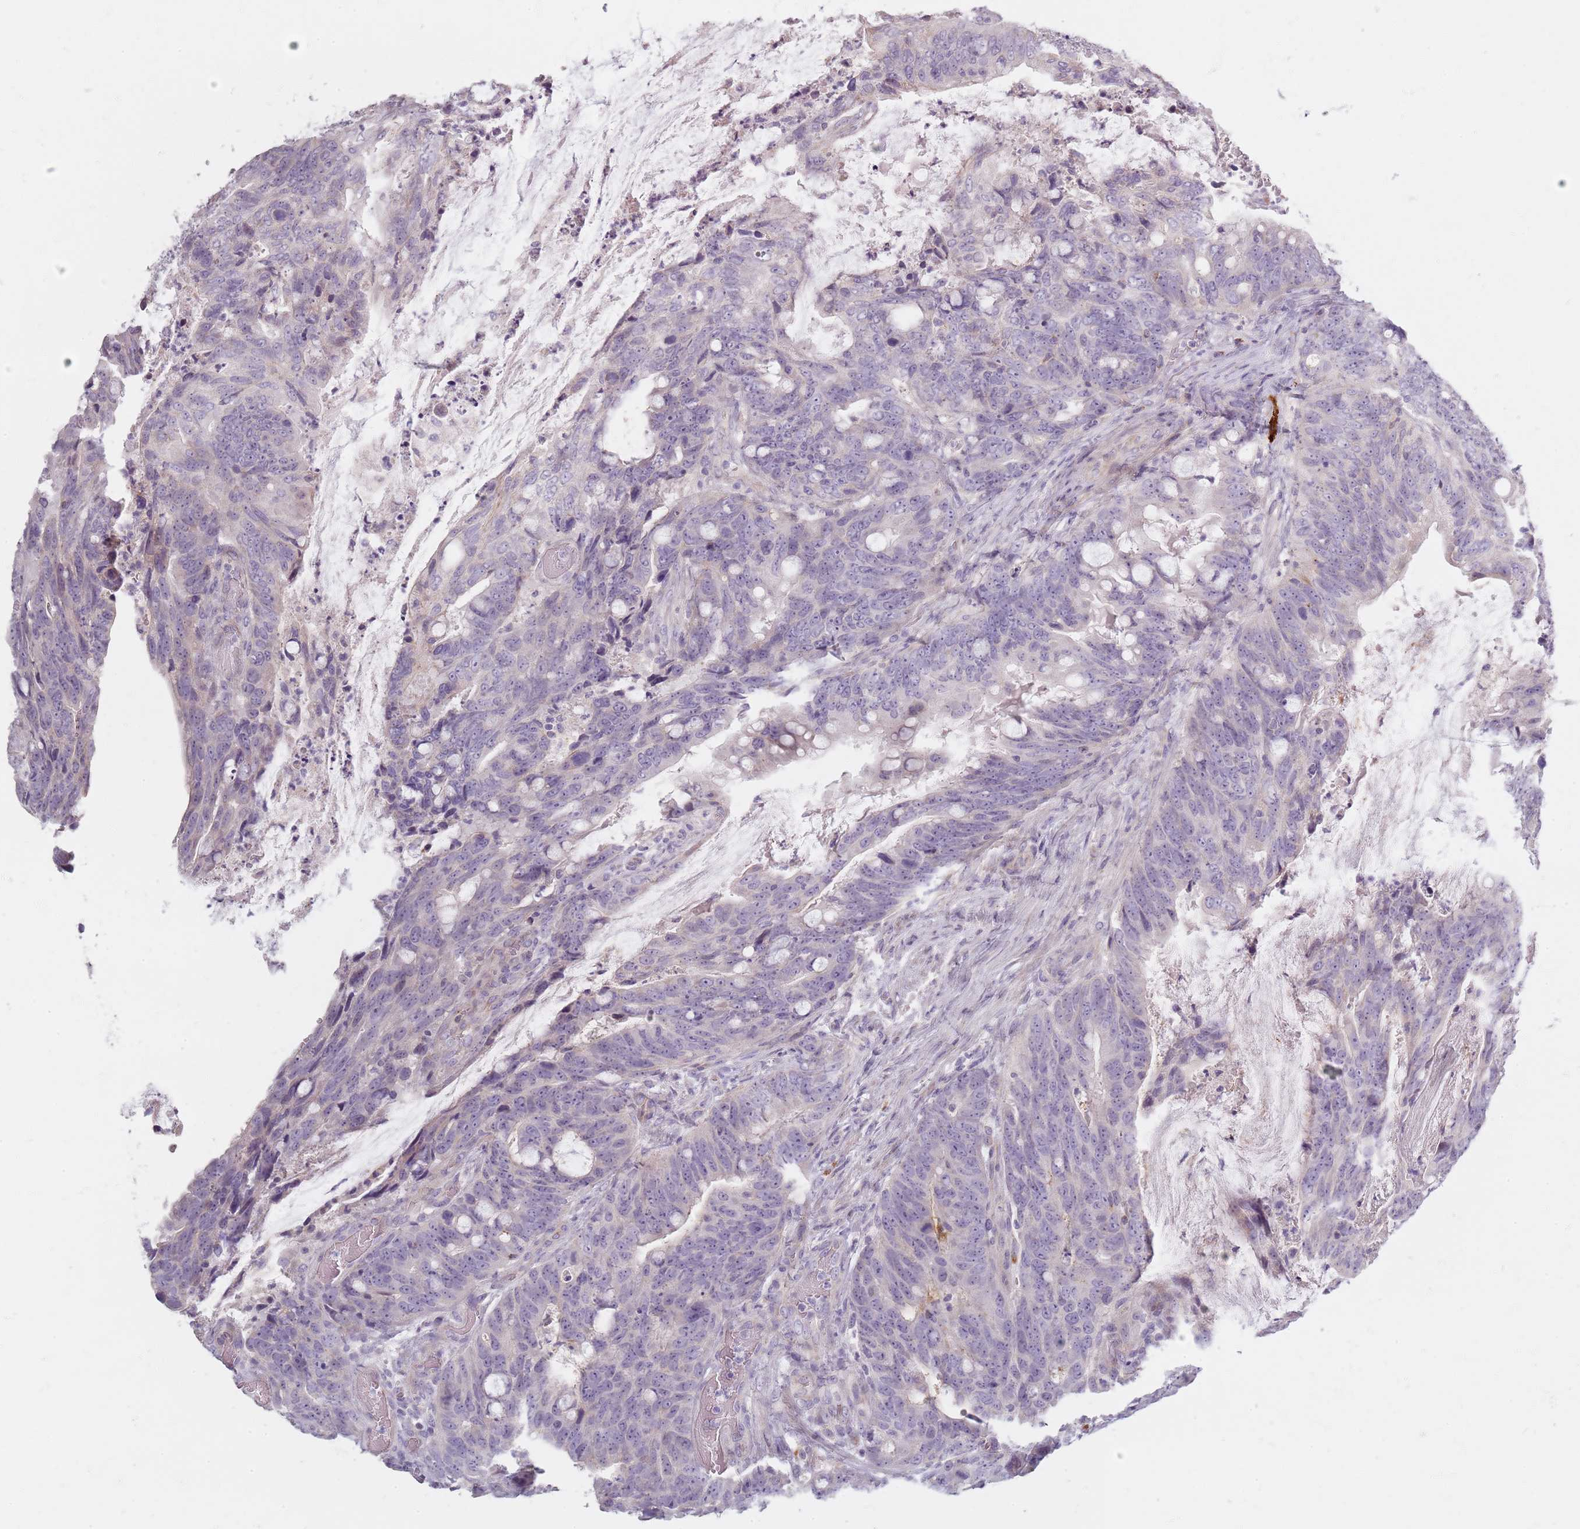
{"staining": {"intensity": "negative", "quantity": "none", "location": "none"}, "tissue": "colorectal cancer", "cell_type": "Tumor cells", "image_type": "cancer", "snomed": [{"axis": "morphology", "description": "Adenocarcinoma, NOS"}, {"axis": "topography", "description": "Colon"}], "caption": "Photomicrograph shows no significant protein expression in tumor cells of colorectal cancer (adenocarcinoma). (Immunohistochemistry, brightfield microscopy, high magnification).", "gene": "SYNGR3", "patient": {"sex": "female", "age": 82}}